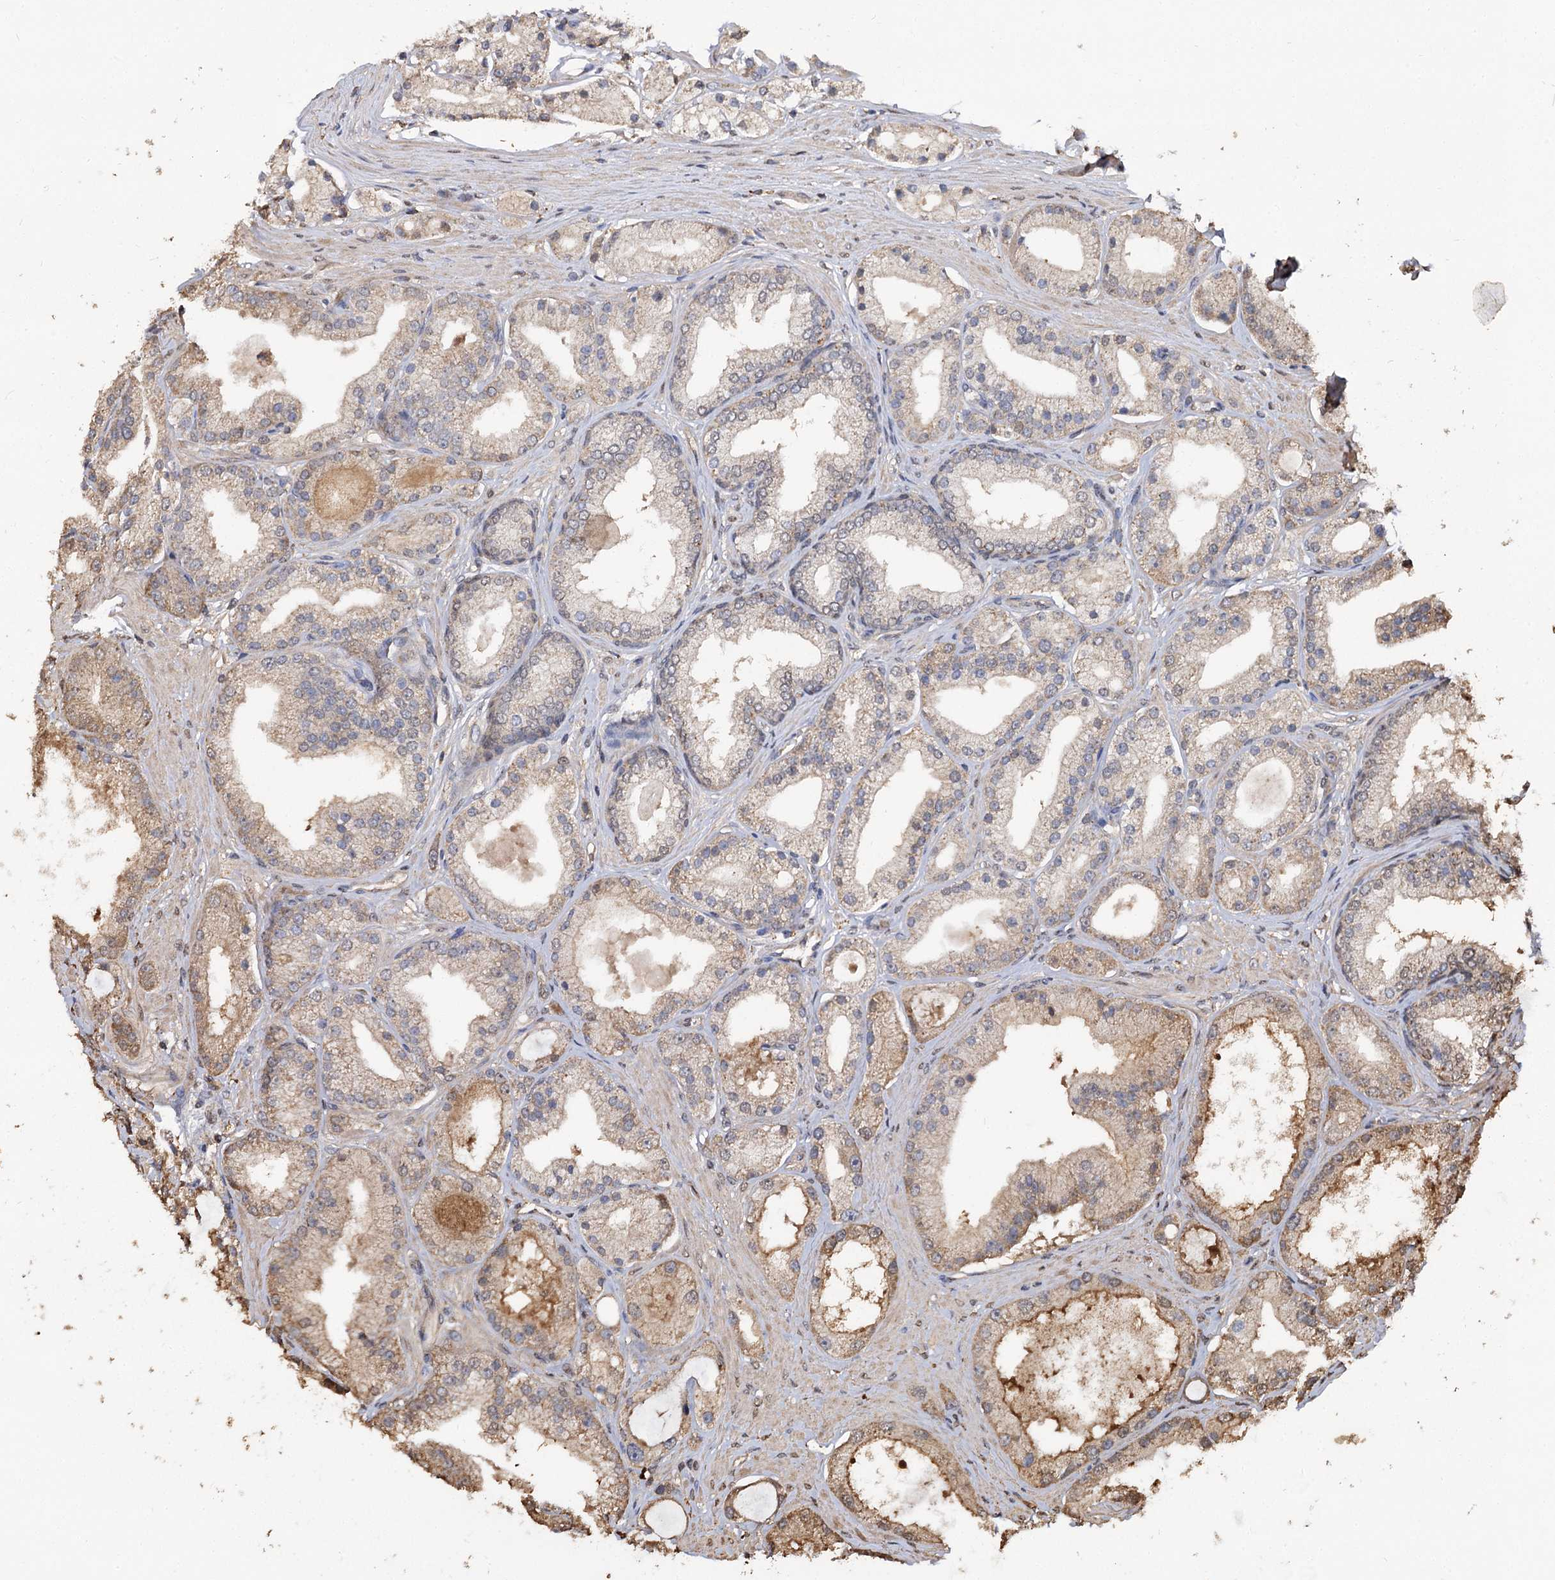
{"staining": {"intensity": "moderate", "quantity": "<25%", "location": "cytoplasmic/membranous"}, "tissue": "prostate cancer", "cell_type": "Tumor cells", "image_type": "cancer", "snomed": [{"axis": "morphology", "description": "Adenocarcinoma, Low grade"}, {"axis": "topography", "description": "Prostate"}], "caption": "High-magnification brightfield microscopy of adenocarcinoma (low-grade) (prostate) stained with DAB (3,3'-diaminobenzidine) (brown) and counterstained with hematoxylin (blue). tumor cells exhibit moderate cytoplasmic/membranous staining is present in approximately<25% of cells.", "gene": "ARL13A", "patient": {"sex": "male", "age": 67}}